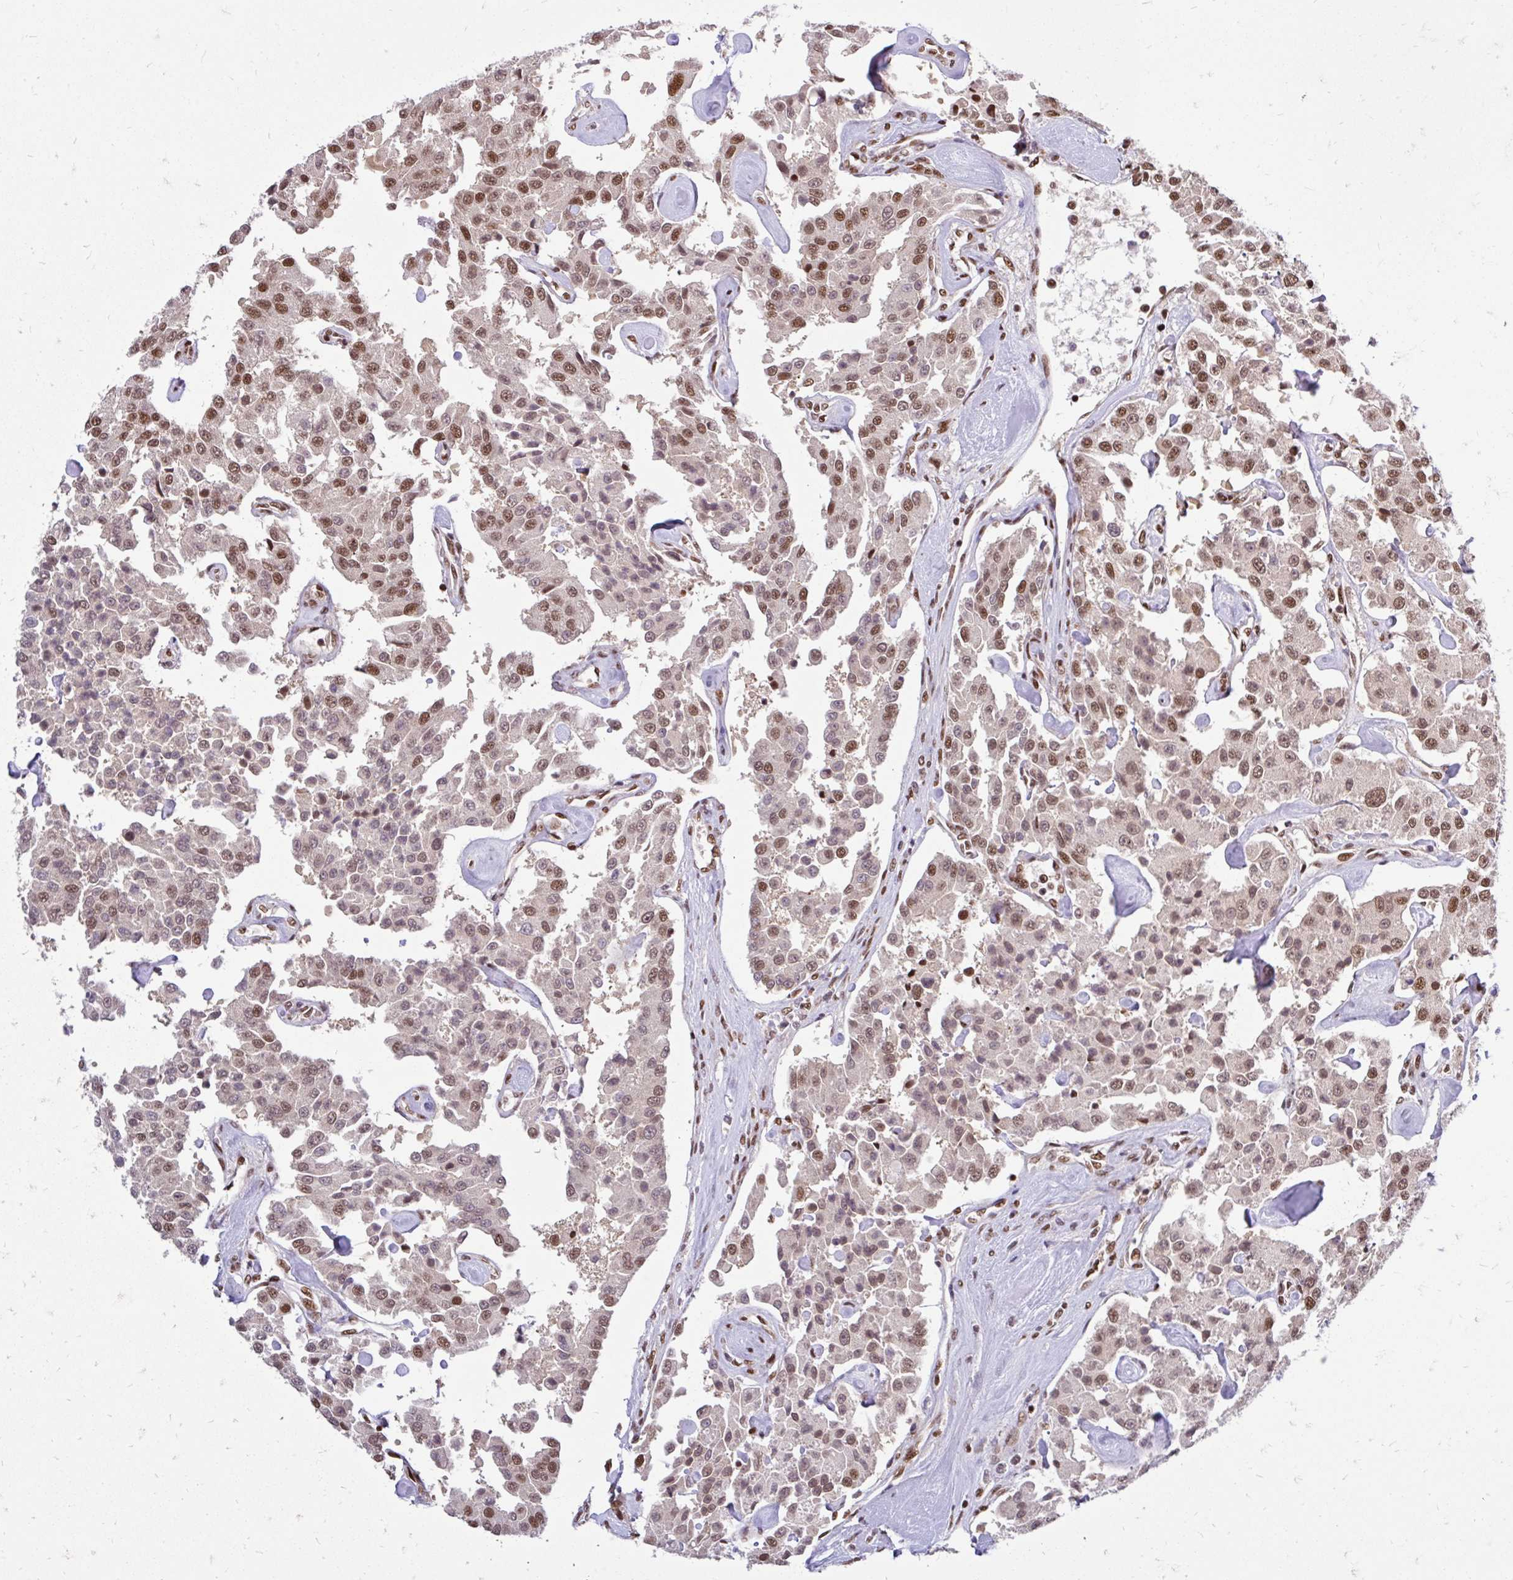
{"staining": {"intensity": "moderate", "quantity": ">75%", "location": "nuclear"}, "tissue": "carcinoid", "cell_type": "Tumor cells", "image_type": "cancer", "snomed": [{"axis": "morphology", "description": "Carcinoid, malignant, NOS"}, {"axis": "topography", "description": "Pancreas"}], "caption": "Carcinoid tissue displays moderate nuclear staining in about >75% of tumor cells, visualized by immunohistochemistry.", "gene": "ABCA9", "patient": {"sex": "male", "age": 41}}